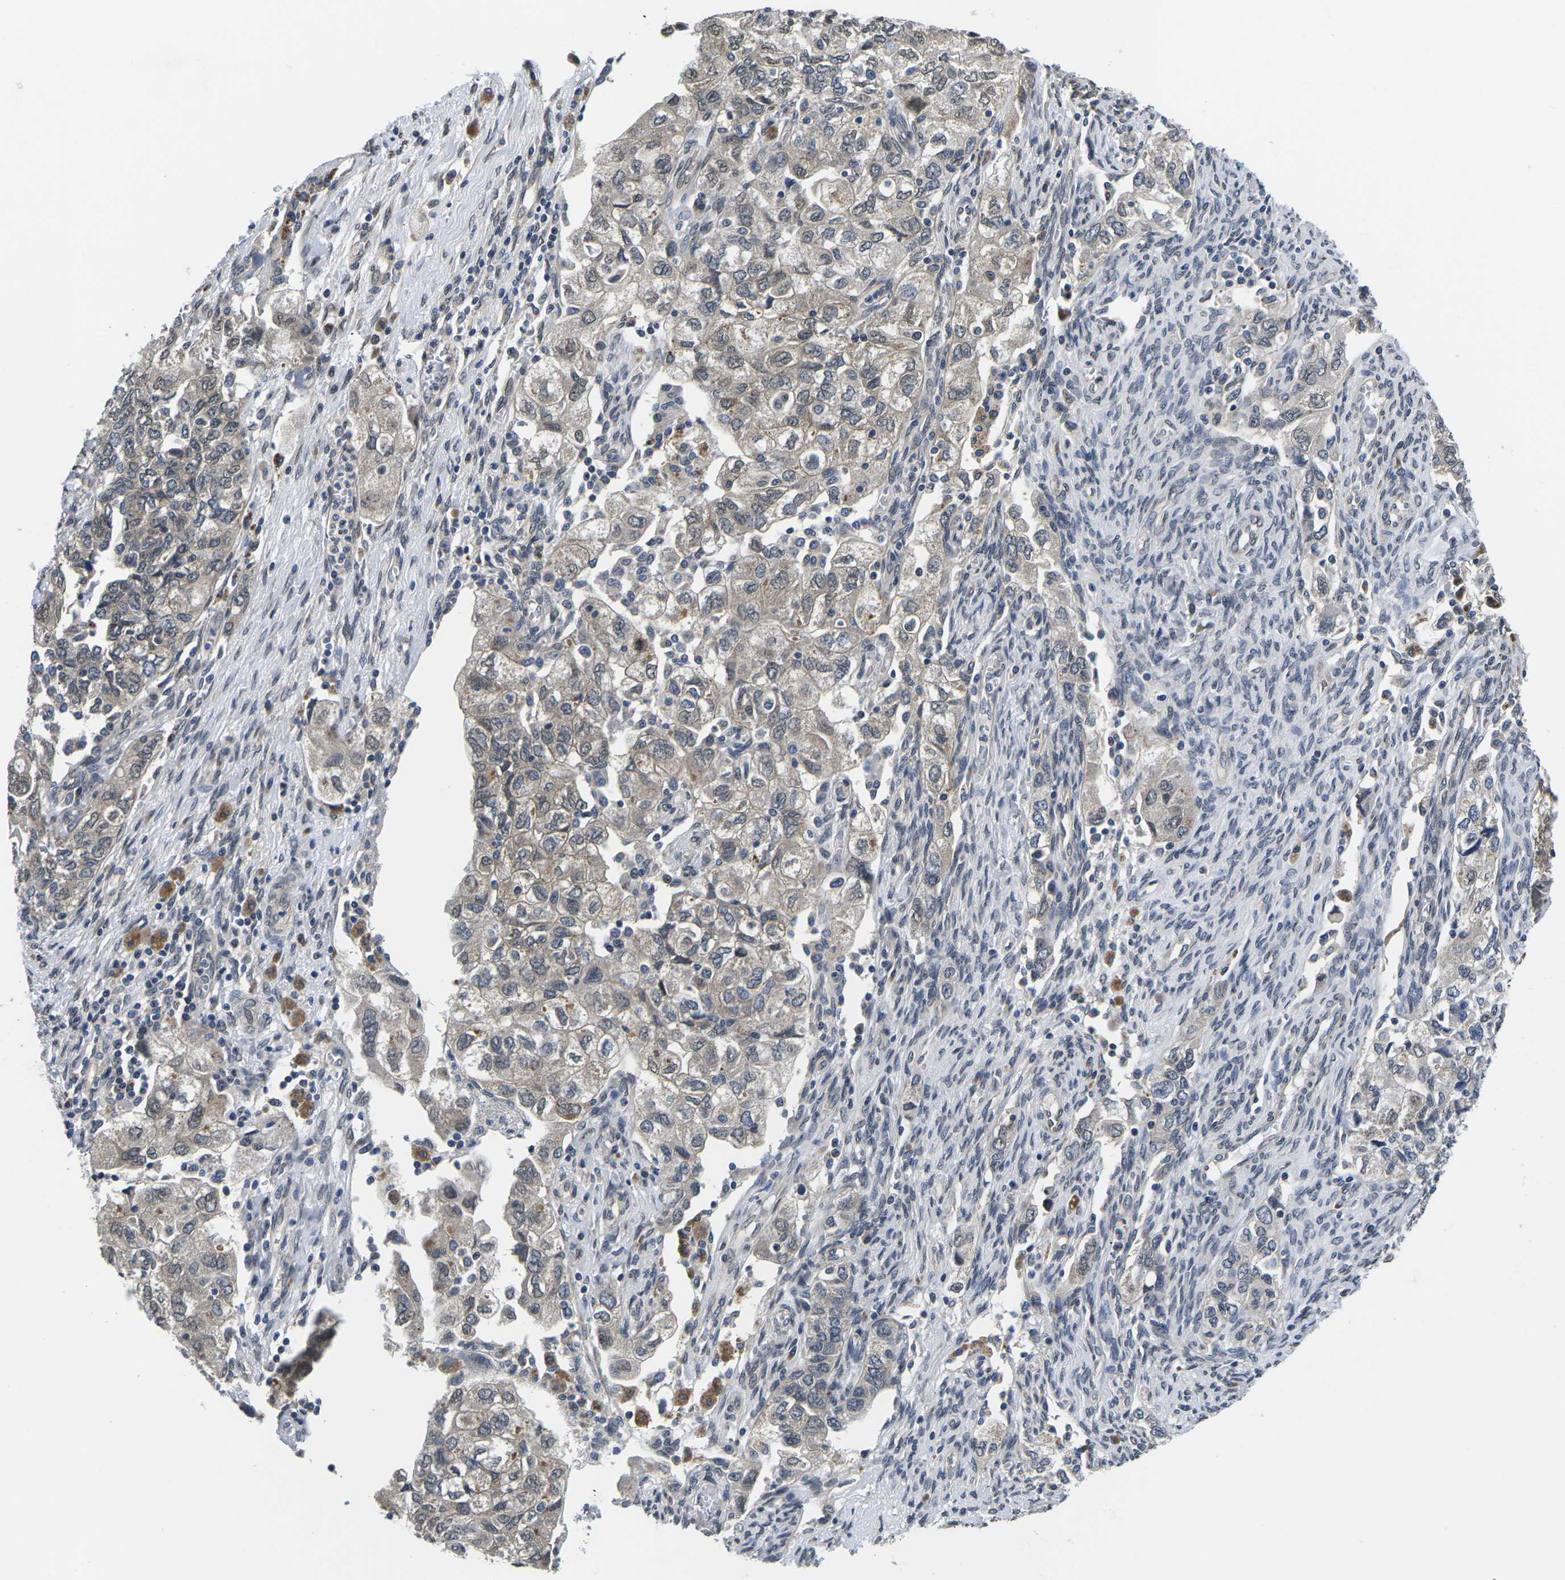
{"staining": {"intensity": "weak", "quantity": "<25%", "location": "cytoplasmic/membranous"}, "tissue": "ovarian cancer", "cell_type": "Tumor cells", "image_type": "cancer", "snomed": [{"axis": "morphology", "description": "Carcinoma, NOS"}, {"axis": "morphology", "description": "Cystadenocarcinoma, serous, NOS"}, {"axis": "topography", "description": "Ovary"}], "caption": "DAB immunohistochemical staining of human ovarian cancer shows no significant expression in tumor cells. Brightfield microscopy of IHC stained with DAB (3,3'-diaminobenzidine) (brown) and hematoxylin (blue), captured at high magnification.", "gene": "SNX10", "patient": {"sex": "female", "age": 69}}